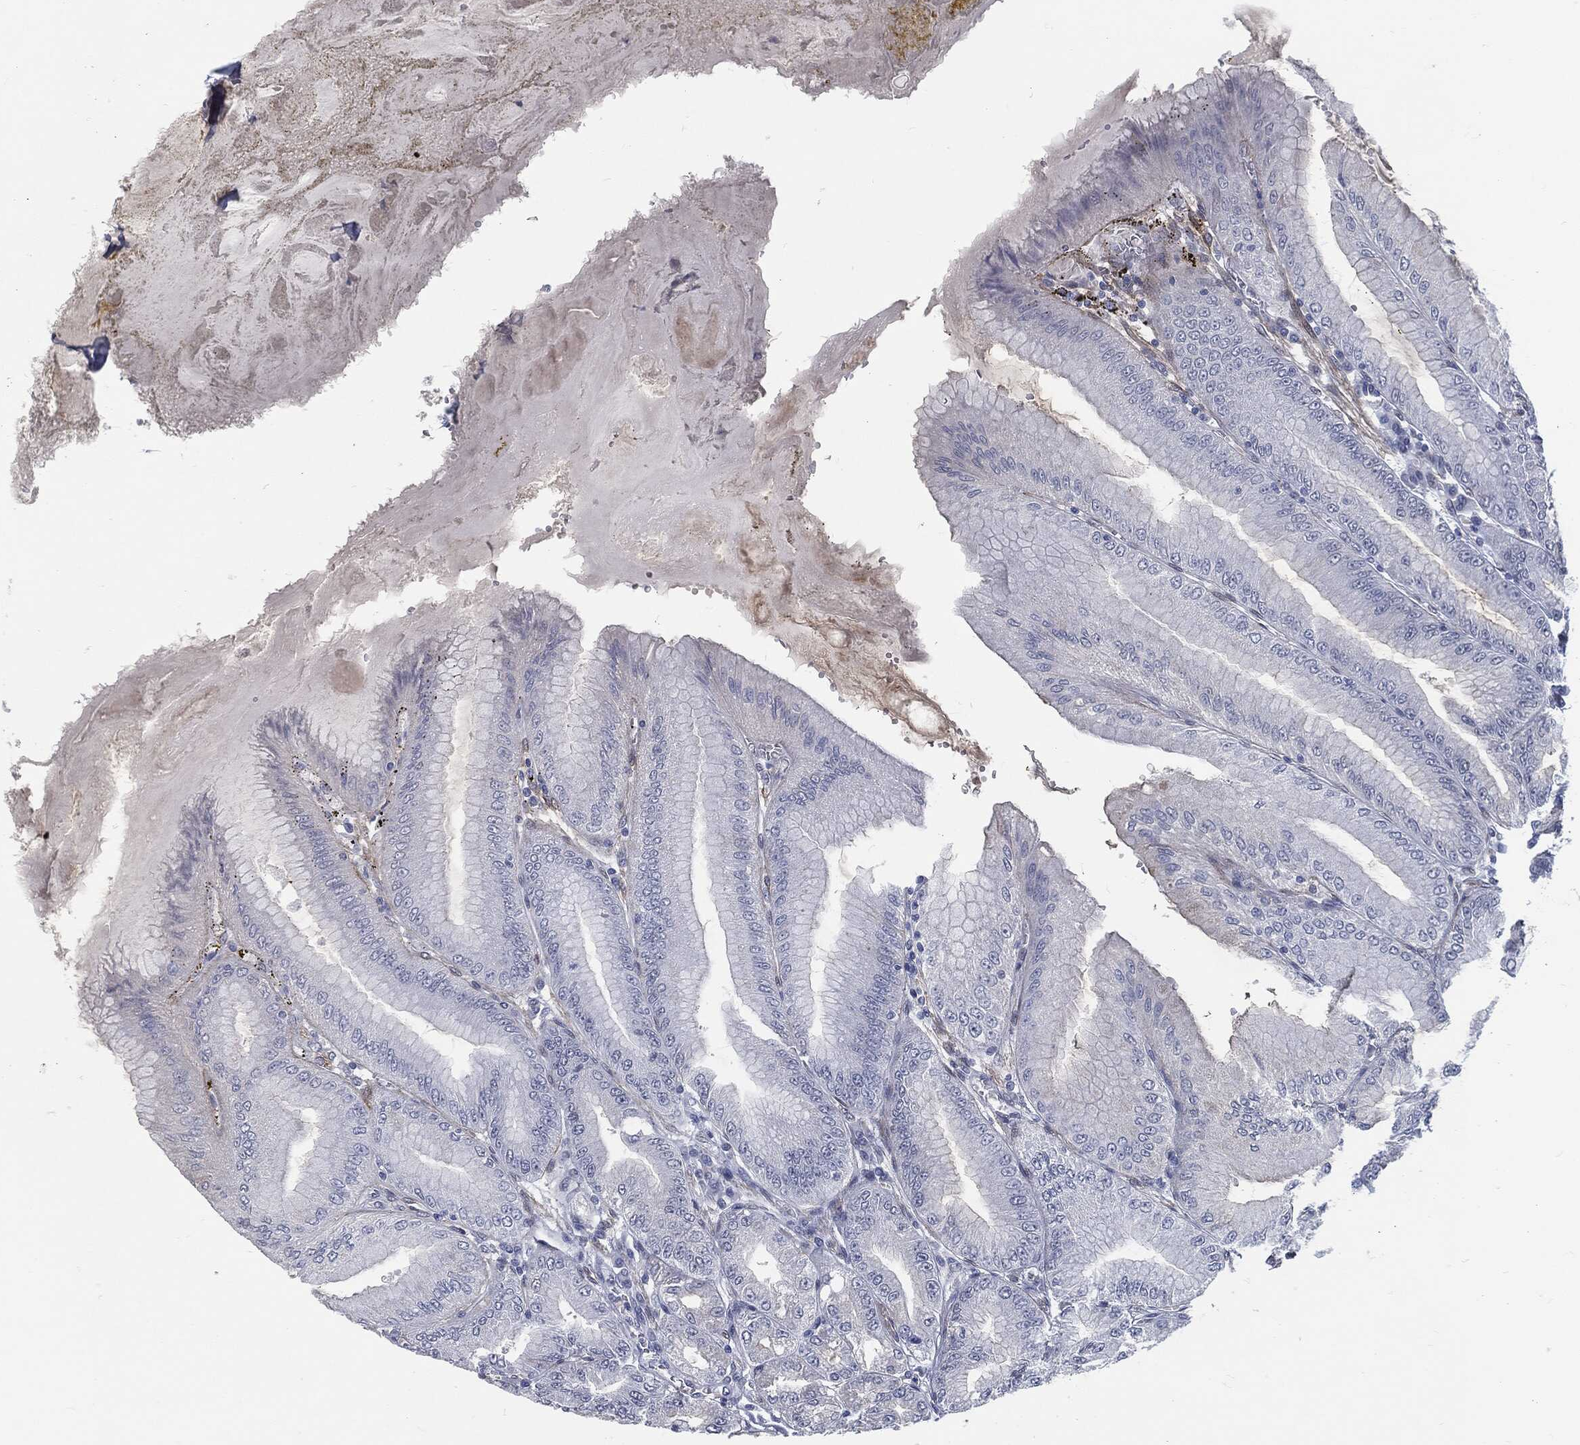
{"staining": {"intensity": "strong", "quantity": "<25%", "location": "cytoplasmic/membranous"}, "tissue": "stomach", "cell_type": "Glandular cells", "image_type": "normal", "snomed": [{"axis": "morphology", "description": "Normal tissue, NOS"}, {"axis": "topography", "description": "Stomach"}], "caption": "Stomach was stained to show a protein in brown. There is medium levels of strong cytoplasmic/membranous positivity in approximately <25% of glandular cells. Immunohistochemistry stains the protein of interest in brown and the nuclei are stained blue.", "gene": "PROM1", "patient": {"sex": "male", "age": 71}}